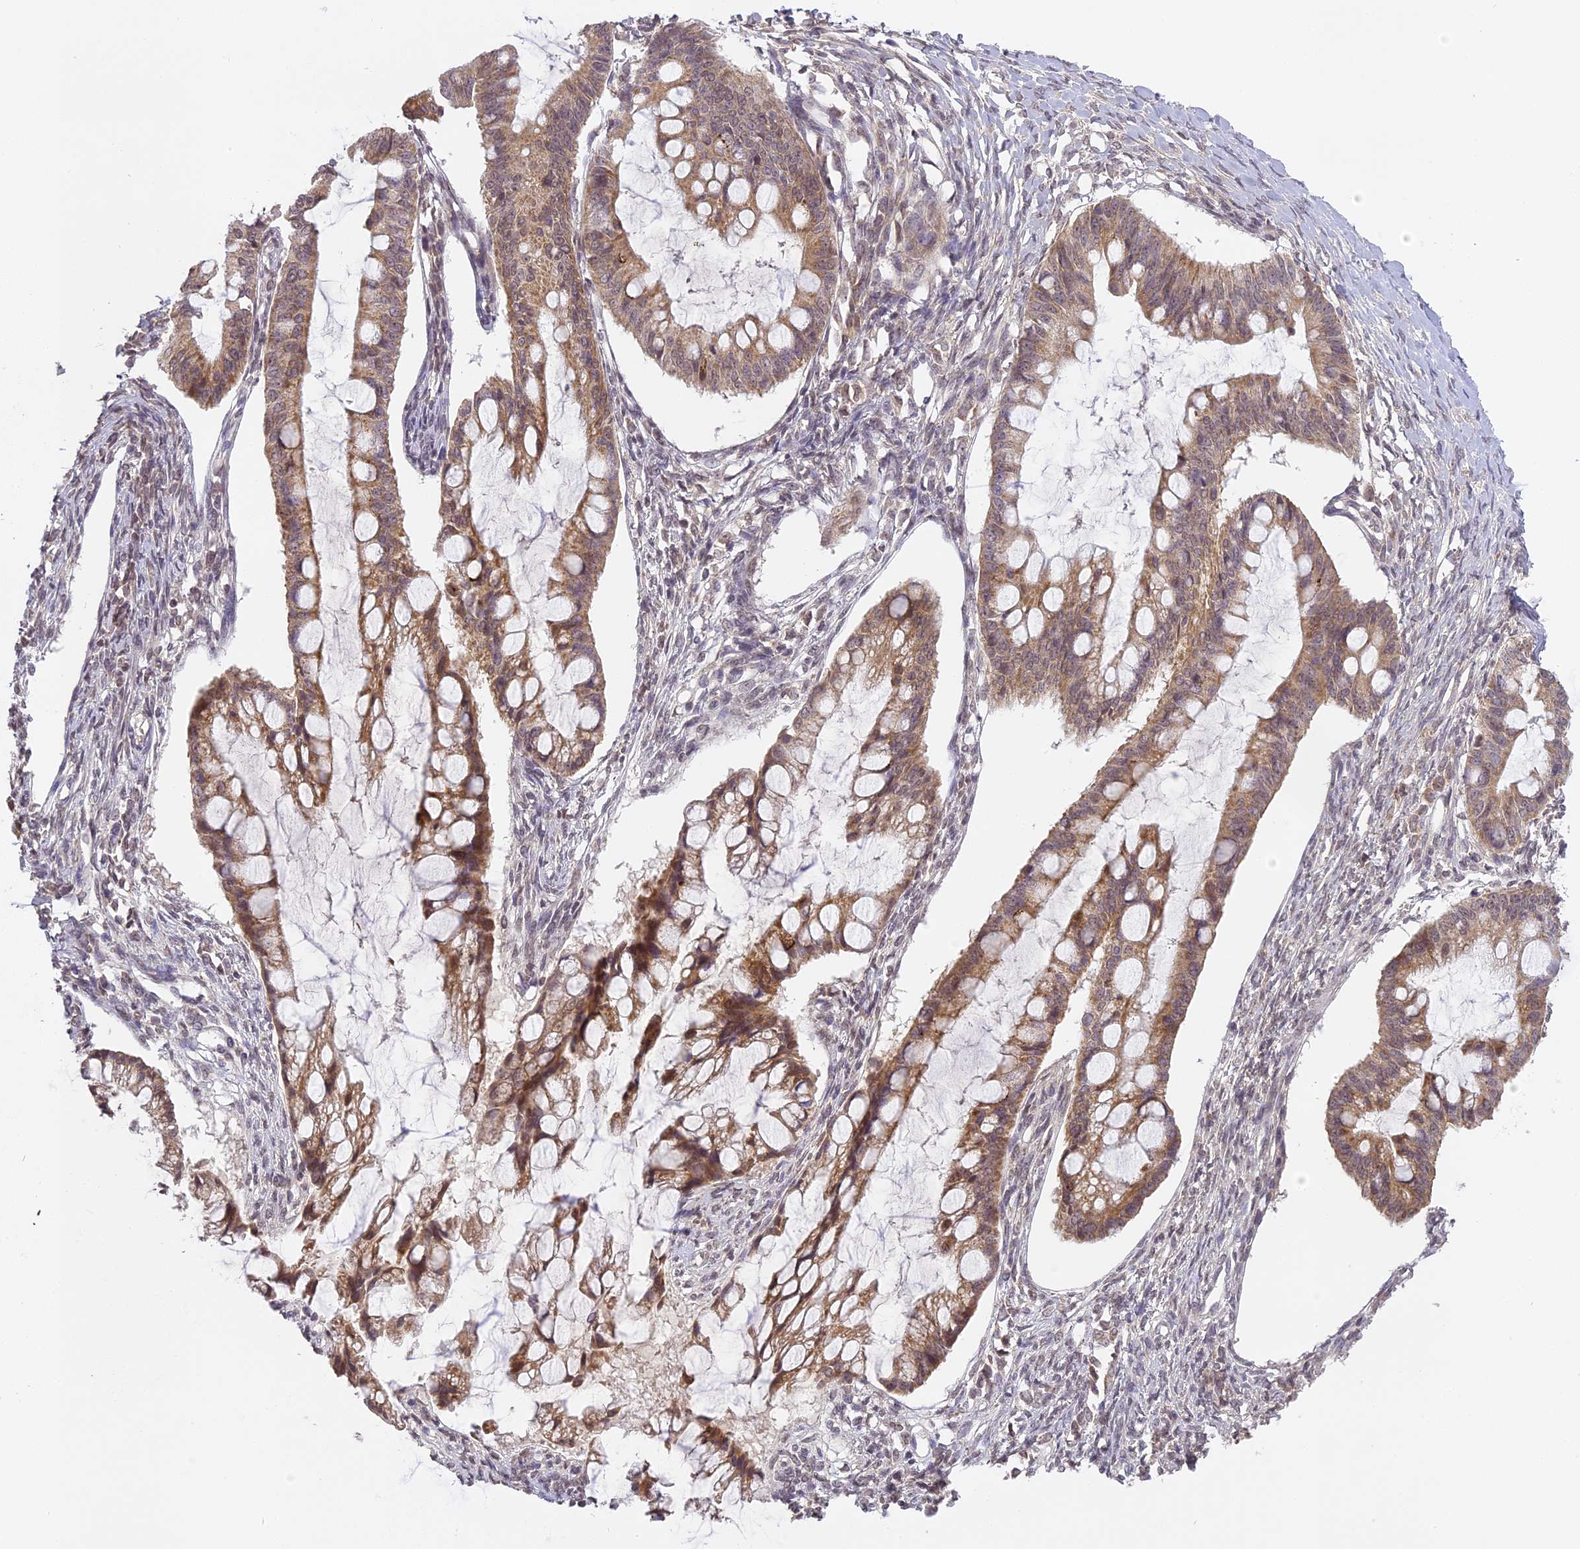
{"staining": {"intensity": "moderate", "quantity": ">75%", "location": "cytoplasmic/membranous"}, "tissue": "ovarian cancer", "cell_type": "Tumor cells", "image_type": "cancer", "snomed": [{"axis": "morphology", "description": "Cystadenocarcinoma, mucinous, NOS"}, {"axis": "topography", "description": "Ovary"}], "caption": "Moderate cytoplasmic/membranous protein positivity is appreciated in about >75% of tumor cells in mucinous cystadenocarcinoma (ovarian). The staining was performed using DAB (3,3'-diaminobenzidine), with brown indicating positive protein expression. Nuclei are stained blue with hematoxylin.", "gene": "ERG28", "patient": {"sex": "female", "age": 73}}